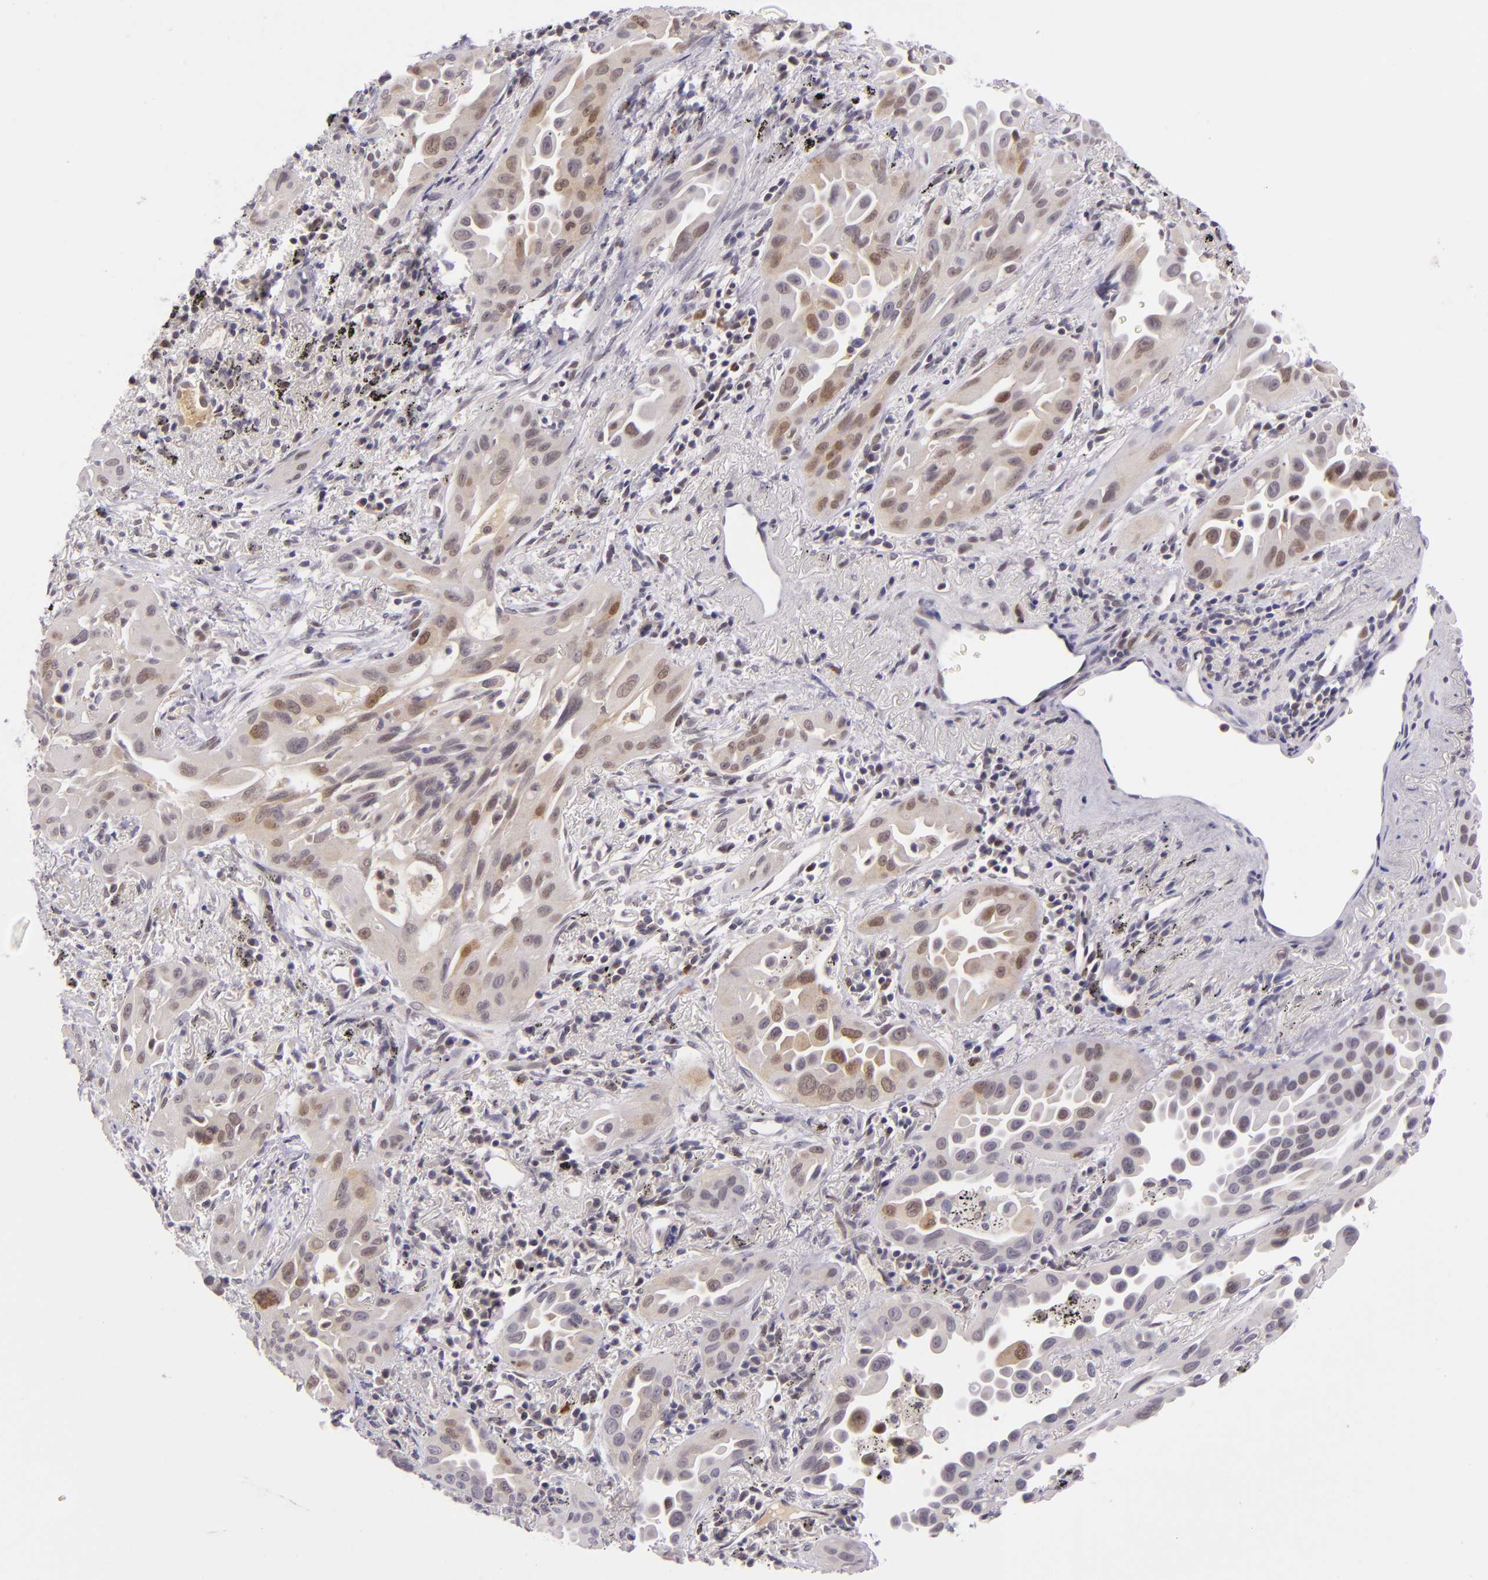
{"staining": {"intensity": "weak", "quantity": "<25%", "location": "cytoplasmic/membranous,nuclear"}, "tissue": "lung cancer", "cell_type": "Tumor cells", "image_type": "cancer", "snomed": [{"axis": "morphology", "description": "Adenocarcinoma, NOS"}, {"axis": "topography", "description": "Lung"}], "caption": "There is no significant positivity in tumor cells of adenocarcinoma (lung).", "gene": "CSE1L", "patient": {"sex": "male", "age": 68}}